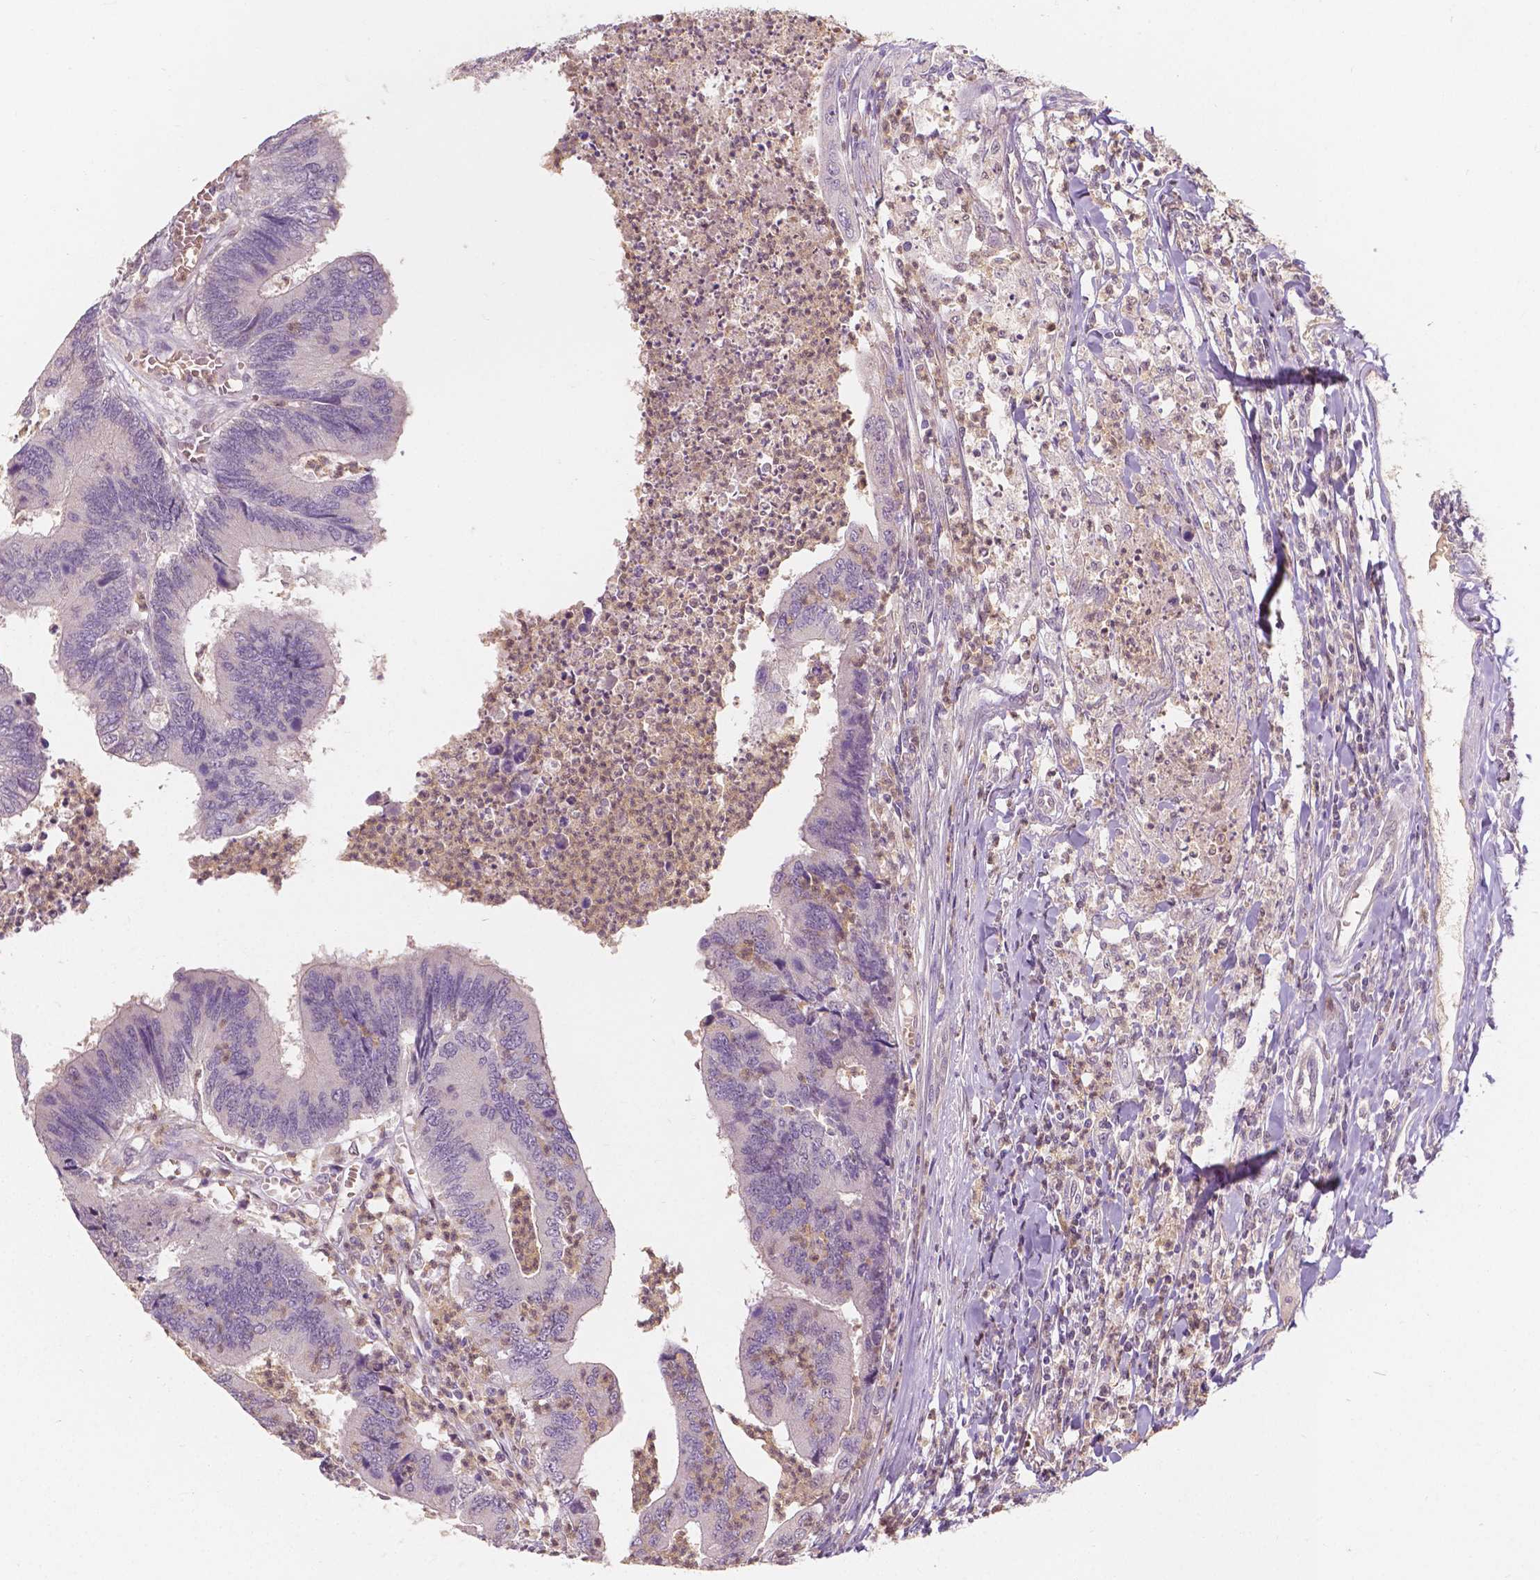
{"staining": {"intensity": "negative", "quantity": "none", "location": "none"}, "tissue": "colorectal cancer", "cell_type": "Tumor cells", "image_type": "cancer", "snomed": [{"axis": "morphology", "description": "Adenocarcinoma, NOS"}, {"axis": "topography", "description": "Colon"}], "caption": "Immunohistochemistry (IHC) of human adenocarcinoma (colorectal) displays no expression in tumor cells.", "gene": "NAPRT", "patient": {"sex": "female", "age": 67}}